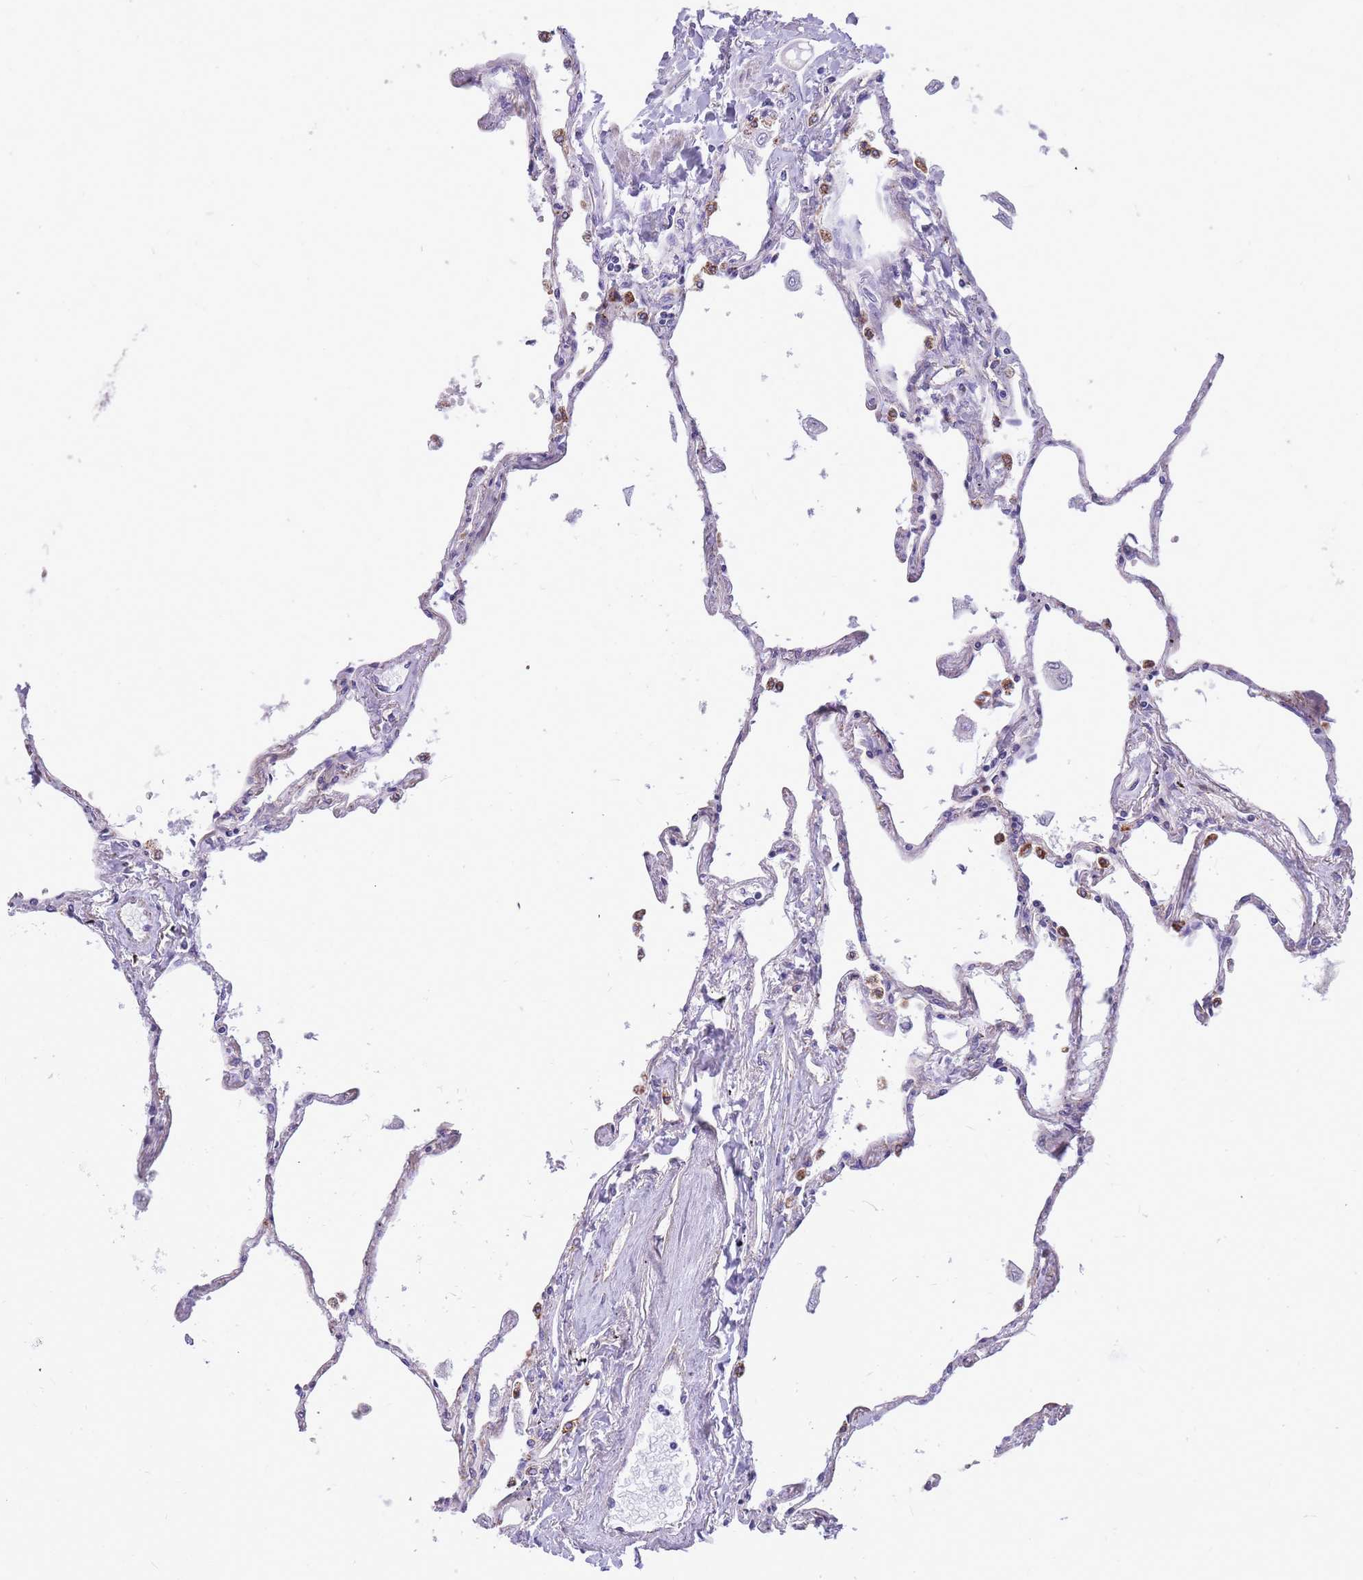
{"staining": {"intensity": "strong", "quantity": "25%-75%", "location": "cytoplasmic/membranous"}, "tissue": "lung", "cell_type": "Alveolar cells", "image_type": "normal", "snomed": [{"axis": "morphology", "description": "Normal tissue, NOS"}, {"axis": "topography", "description": "Lung"}], "caption": "Immunohistochemistry of normal human lung reveals high levels of strong cytoplasmic/membranous expression in about 25%-75% of alveolar cells.", "gene": "RNF170", "patient": {"sex": "female", "age": 67}}